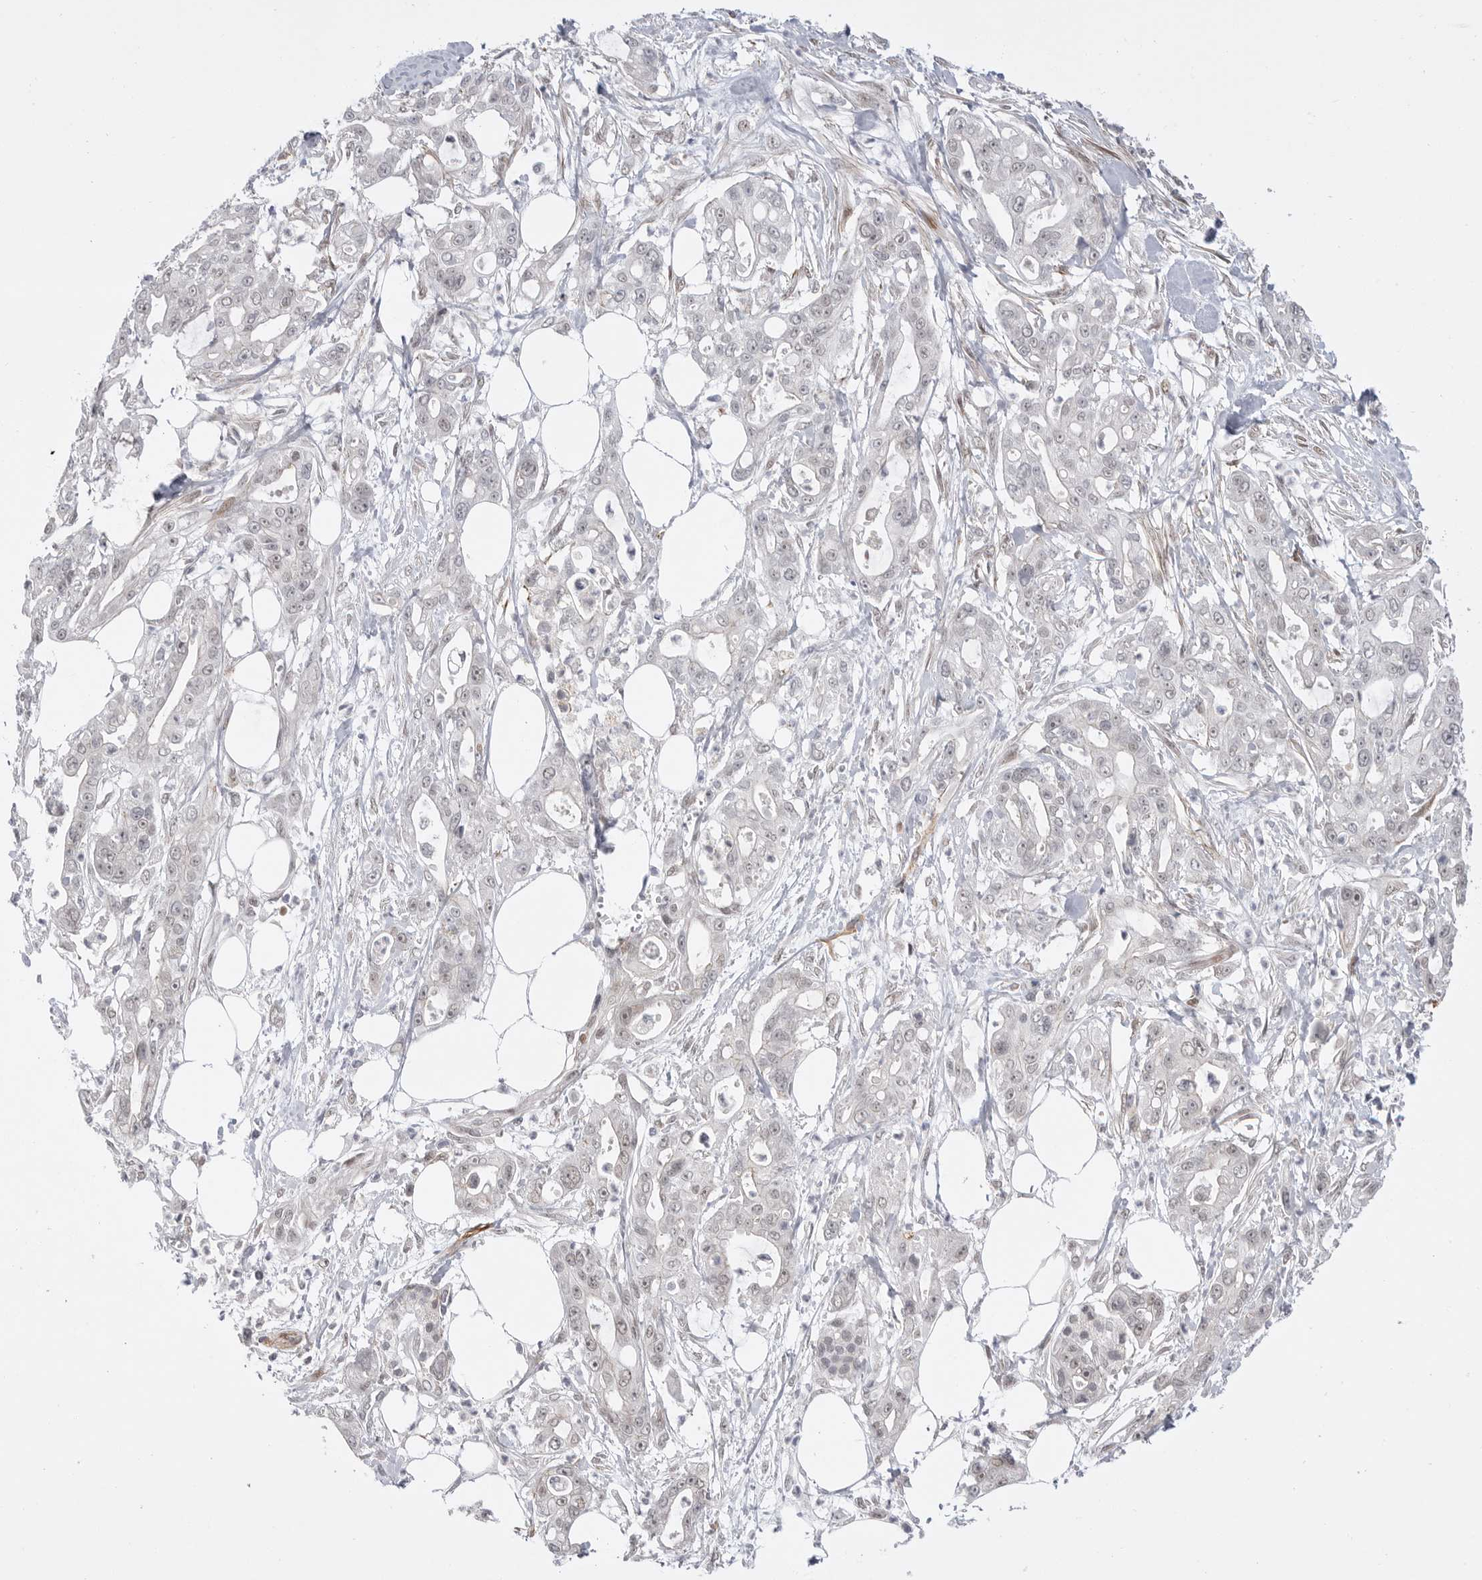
{"staining": {"intensity": "negative", "quantity": "none", "location": "none"}, "tissue": "pancreatic cancer", "cell_type": "Tumor cells", "image_type": "cancer", "snomed": [{"axis": "morphology", "description": "Adenocarcinoma, NOS"}, {"axis": "topography", "description": "Pancreas"}], "caption": "High power microscopy histopathology image of an immunohistochemistry (IHC) micrograph of pancreatic adenocarcinoma, revealing no significant positivity in tumor cells. (DAB (3,3'-diaminobenzidine) immunohistochemistry with hematoxylin counter stain).", "gene": "GGT6", "patient": {"sex": "male", "age": 68}}